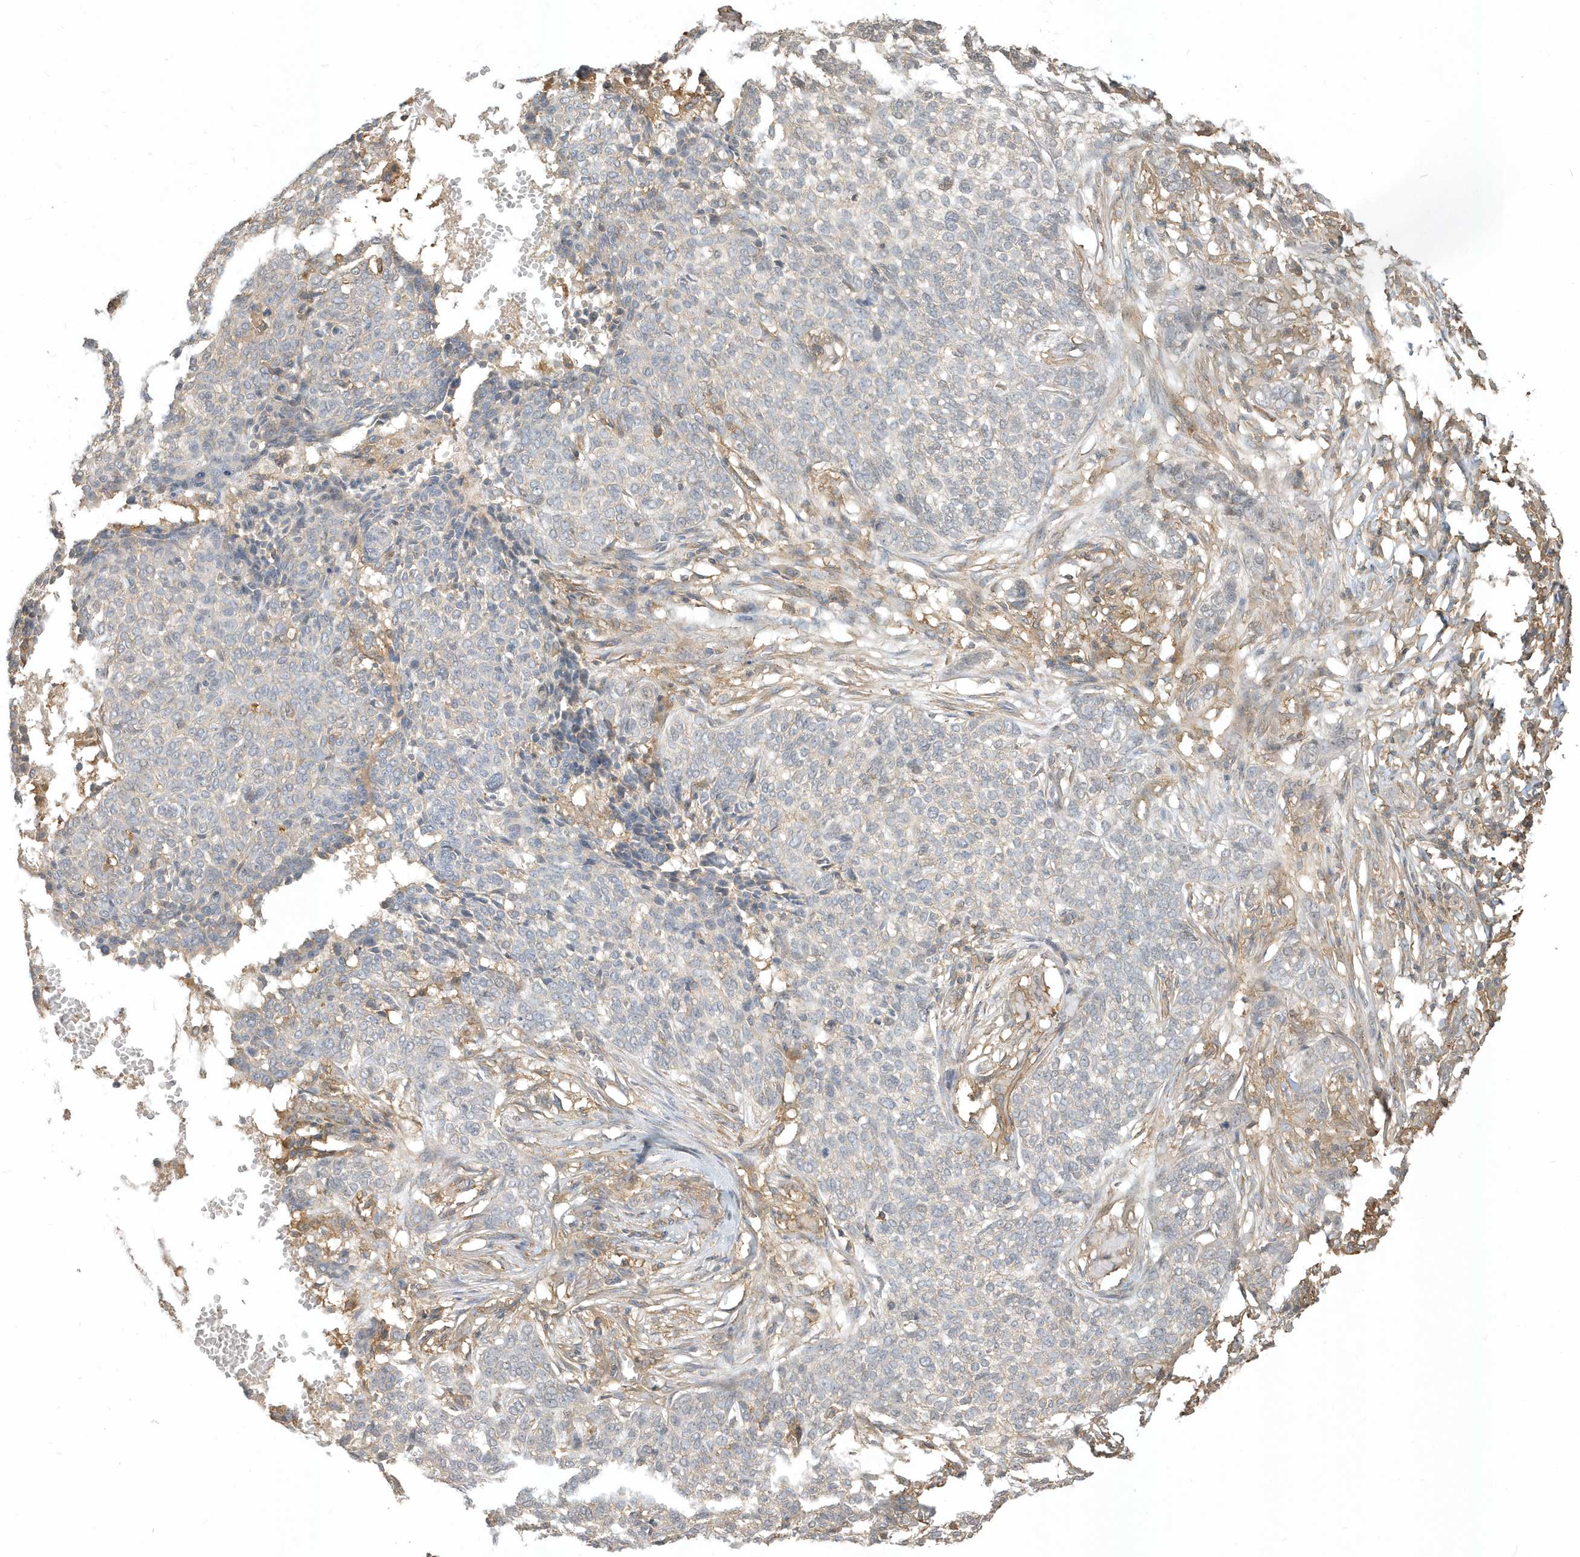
{"staining": {"intensity": "negative", "quantity": "none", "location": "none"}, "tissue": "skin cancer", "cell_type": "Tumor cells", "image_type": "cancer", "snomed": [{"axis": "morphology", "description": "Basal cell carcinoma"}, {"axis": "topography", "description": "Skin"}], "caption": "Tumor cells are negative for brown protein staining in skin basal cell carcinoma.", "gene": "ZBTB8A", "patient": {"sex": "male", "age": 85}}